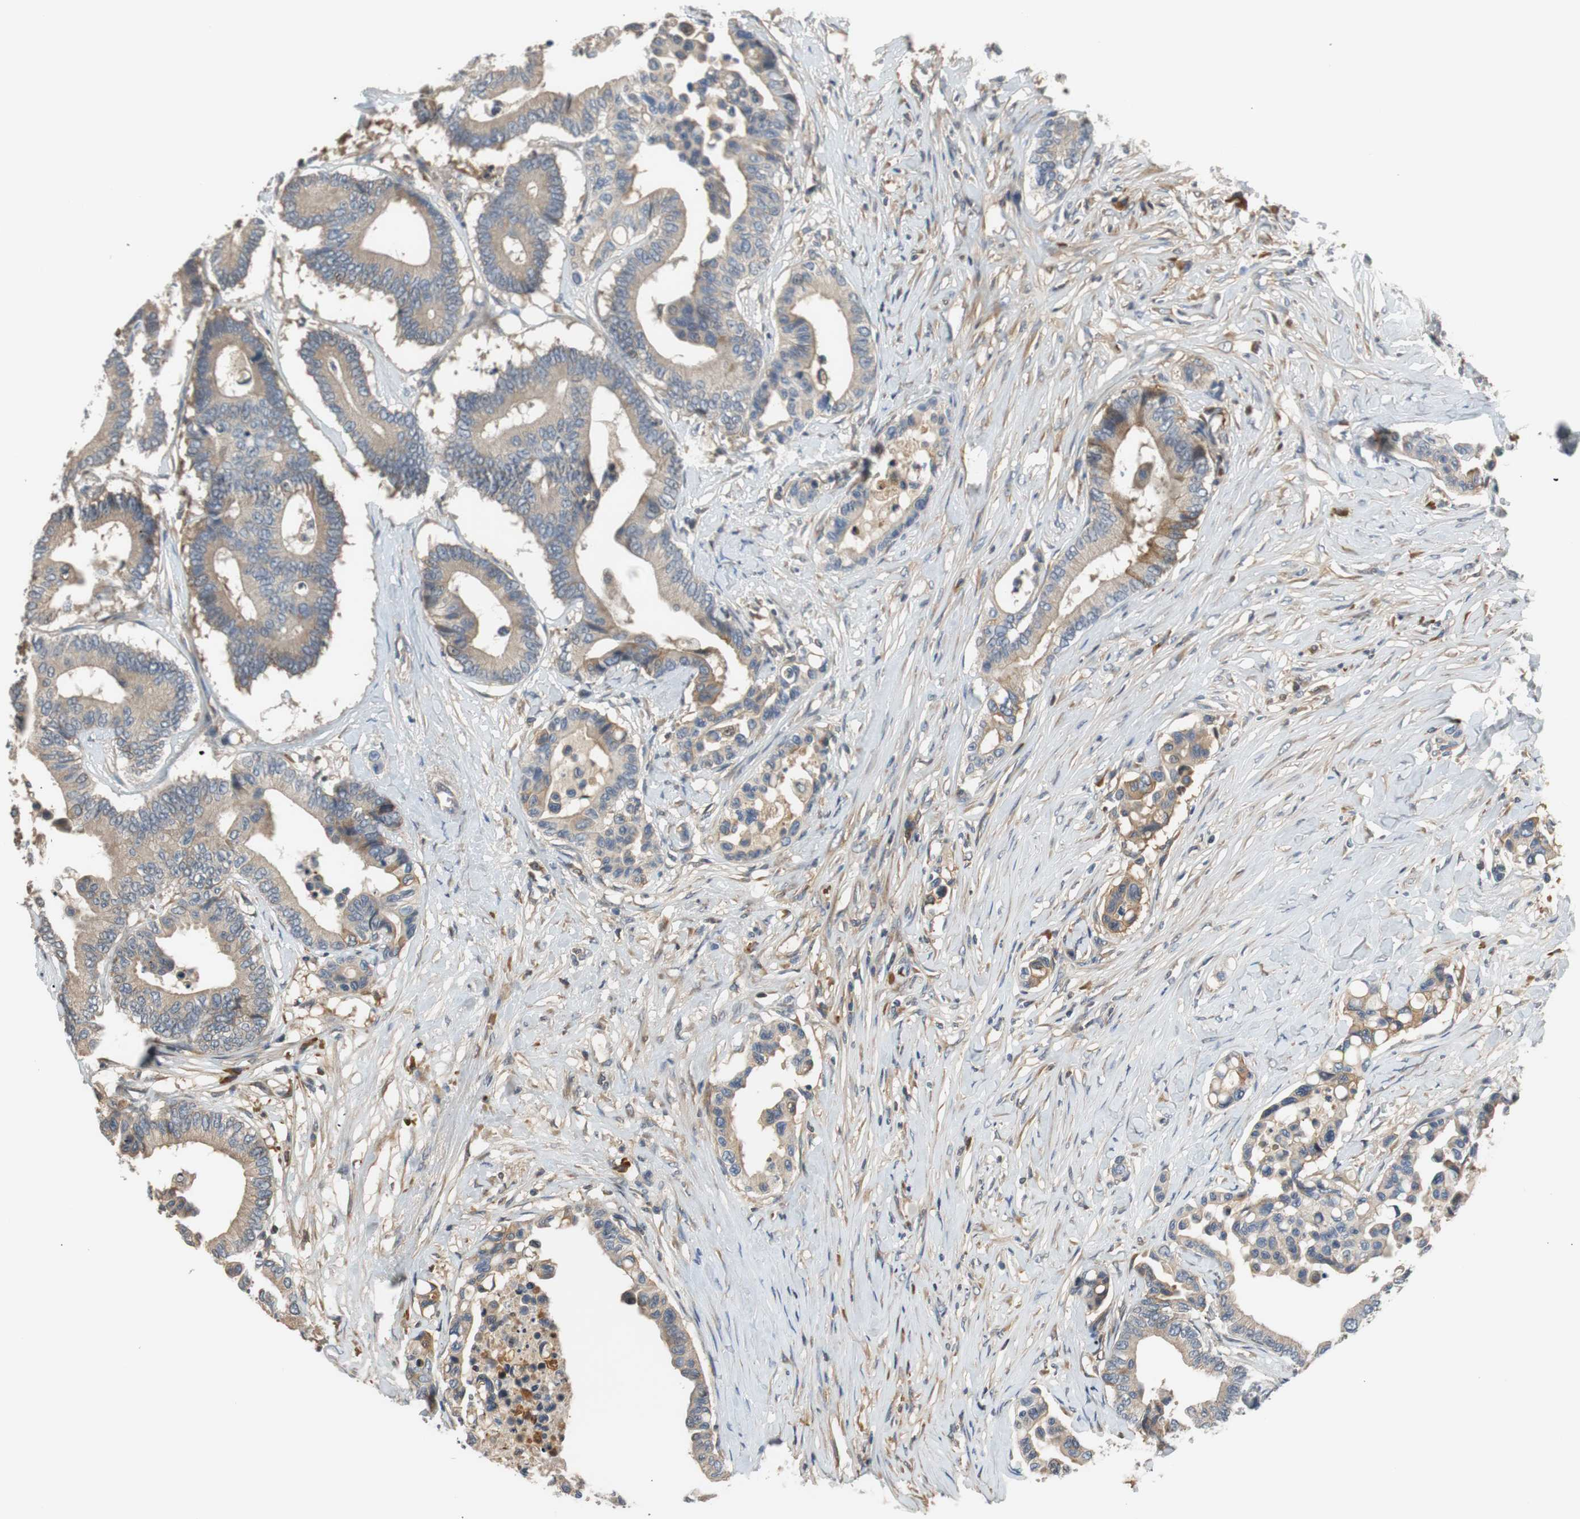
{"staining": {"intensity": "weak", "quantity": ">75%", "location": "cytoplasmic/membranous"}, "tissue": "colorectal cancer", "cell_type": "Tumor cells", "image_type": "cancer", "snomed": [{"axis": "morphology", "description": "Normal tissue, NOS"}, {"axis": "morphology", "description": "Adenocarcinoma, NOS"}, {"axis": "topography", "description": "Colon"}], "caption": "About >75% of tumor cells in colorectal cancer display weak cytoplasmic/membranous protein staining as visualized by brown immunohistochemical staining.", "gene": "C4A", "patient": {"sex": "male", "age": 82}}